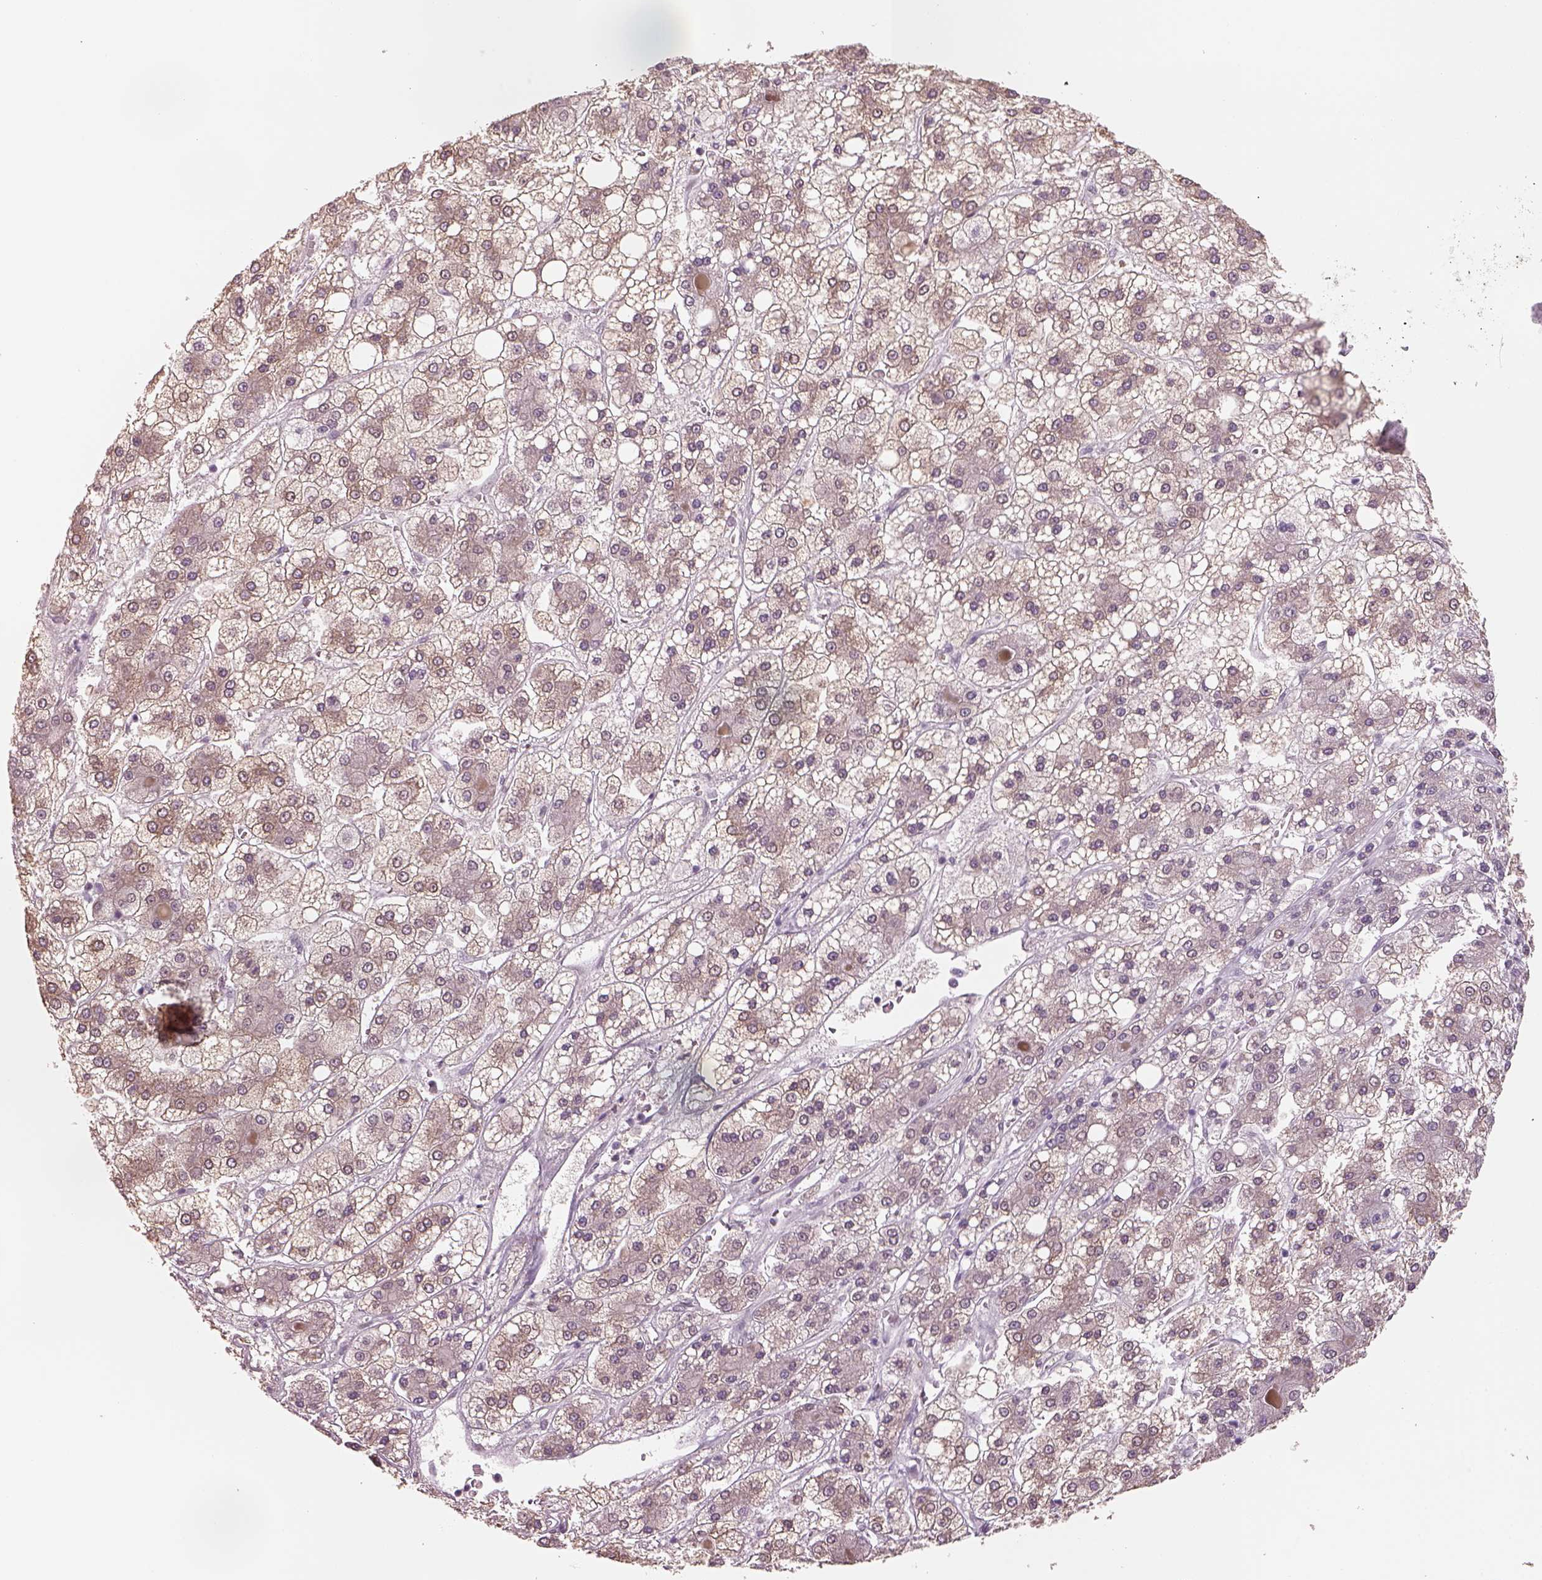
{"staining": {"intensity": "weak", "quantity": ">75%", "location": "cytoplasmic/membranous"}, "tissue": "liver cancer", "cell_type": "Tumor cells", "image_type": "cancer", "snomed": [{"axis": "morphology", "description": "Carcinoma, Hepatocellular, NOS"}, {"axis": "topography", "description": "Liver"}], "caption": "Weak cytoplasmic/membranous expression for a protein is identified in about >75% of tumor cells of liver cancer (hepatocellular carcinoma) using immunohistochemistry (IHC).", "gene": "NAT8", "patient": {"sex": "male", "age": 73}}